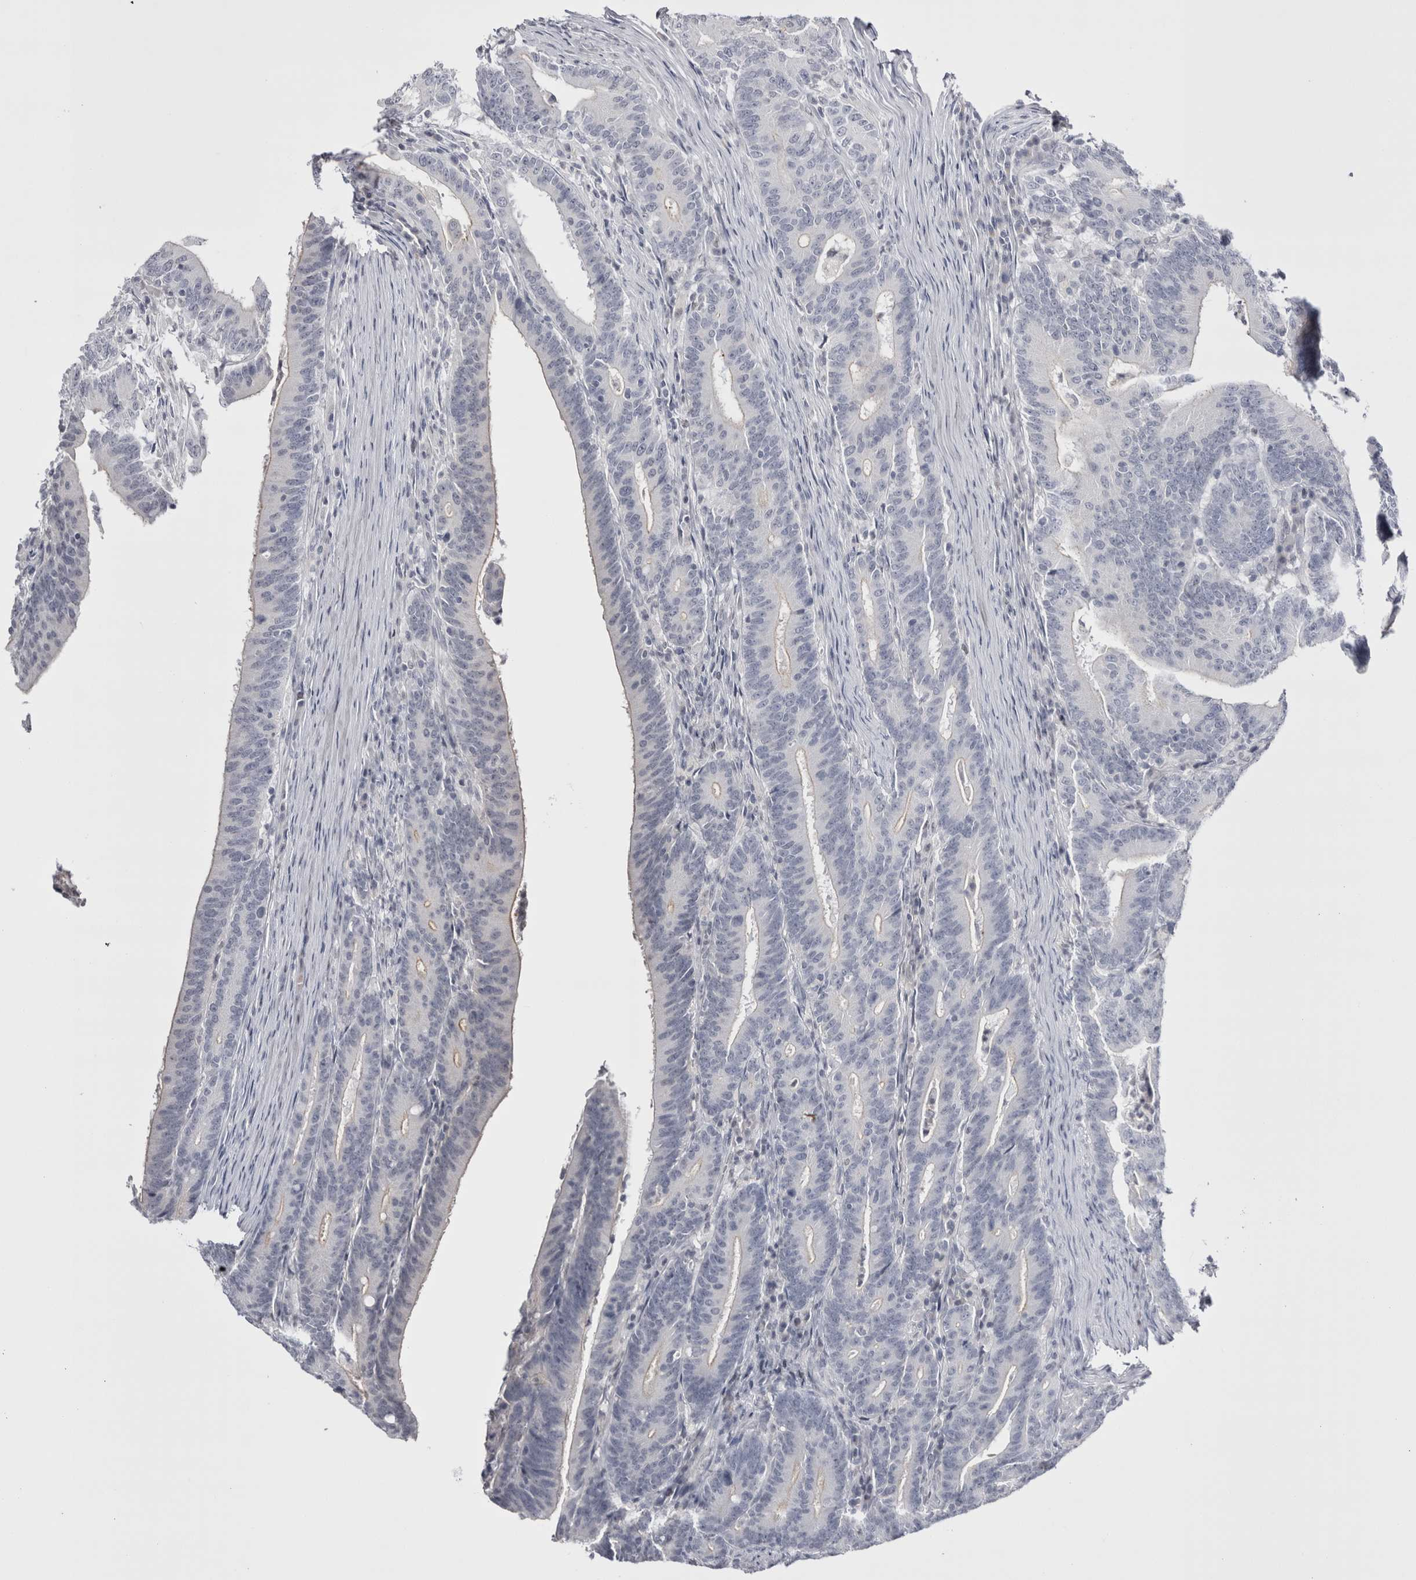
{"staining": {"intensity": "negative", "quantity": "none", "location": "none"}, "tissue": "colorectal cancer", "cell_type": "Tumor cells", "image_type": "cancer", "snomed": [{"axis": "morphology", "description": "Adenocarcinoma, NOS"}, {"axis": "topography", "description": "Colon"}], "caption": "A photomicrograph of colorectal adenocarcinoma stained for a protein demonstrates no brown staining in tumor cells.", "gene": "FNDC8", "patient": {"sex": "female", "age": 66}}